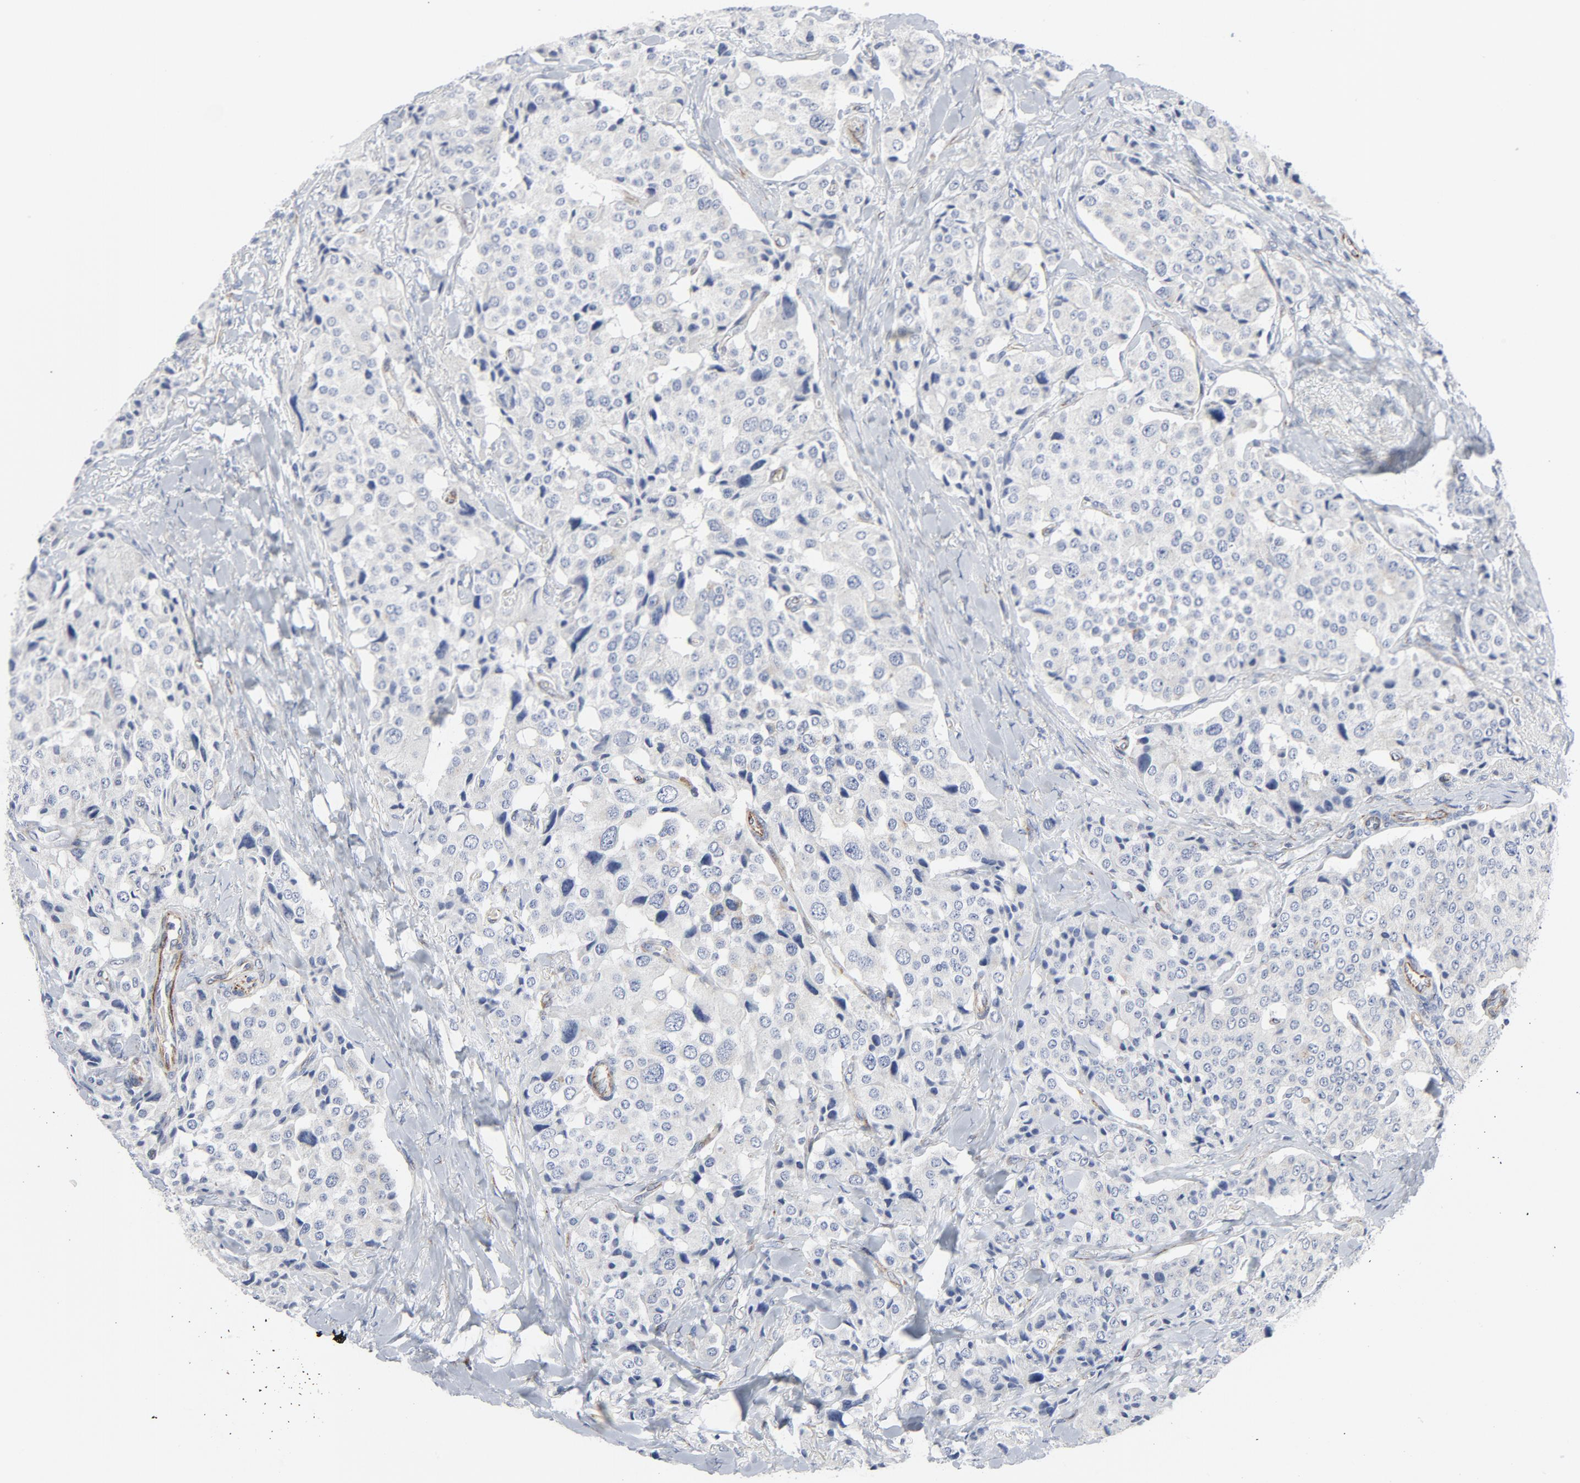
{"staining": {"intensity": "negative", "quantity": "none", "location": "none"}, "tissue": "carcinoid", "cell_type": "Tumor cells", "image_type": "cancer", "snomed": [{"axis": "morphology", "description": "Carcinoid, malignant, NOS"}, {"axis": "topography", "description": "Colon"}], "caption": "DAB (3,3'-diaminobenzidine) immunohistochemical staining of carcinoid exhibits no significant staining in tumor cells.", "gene": "TUBB1", "patient": {"sex": "female", "age": 61}}